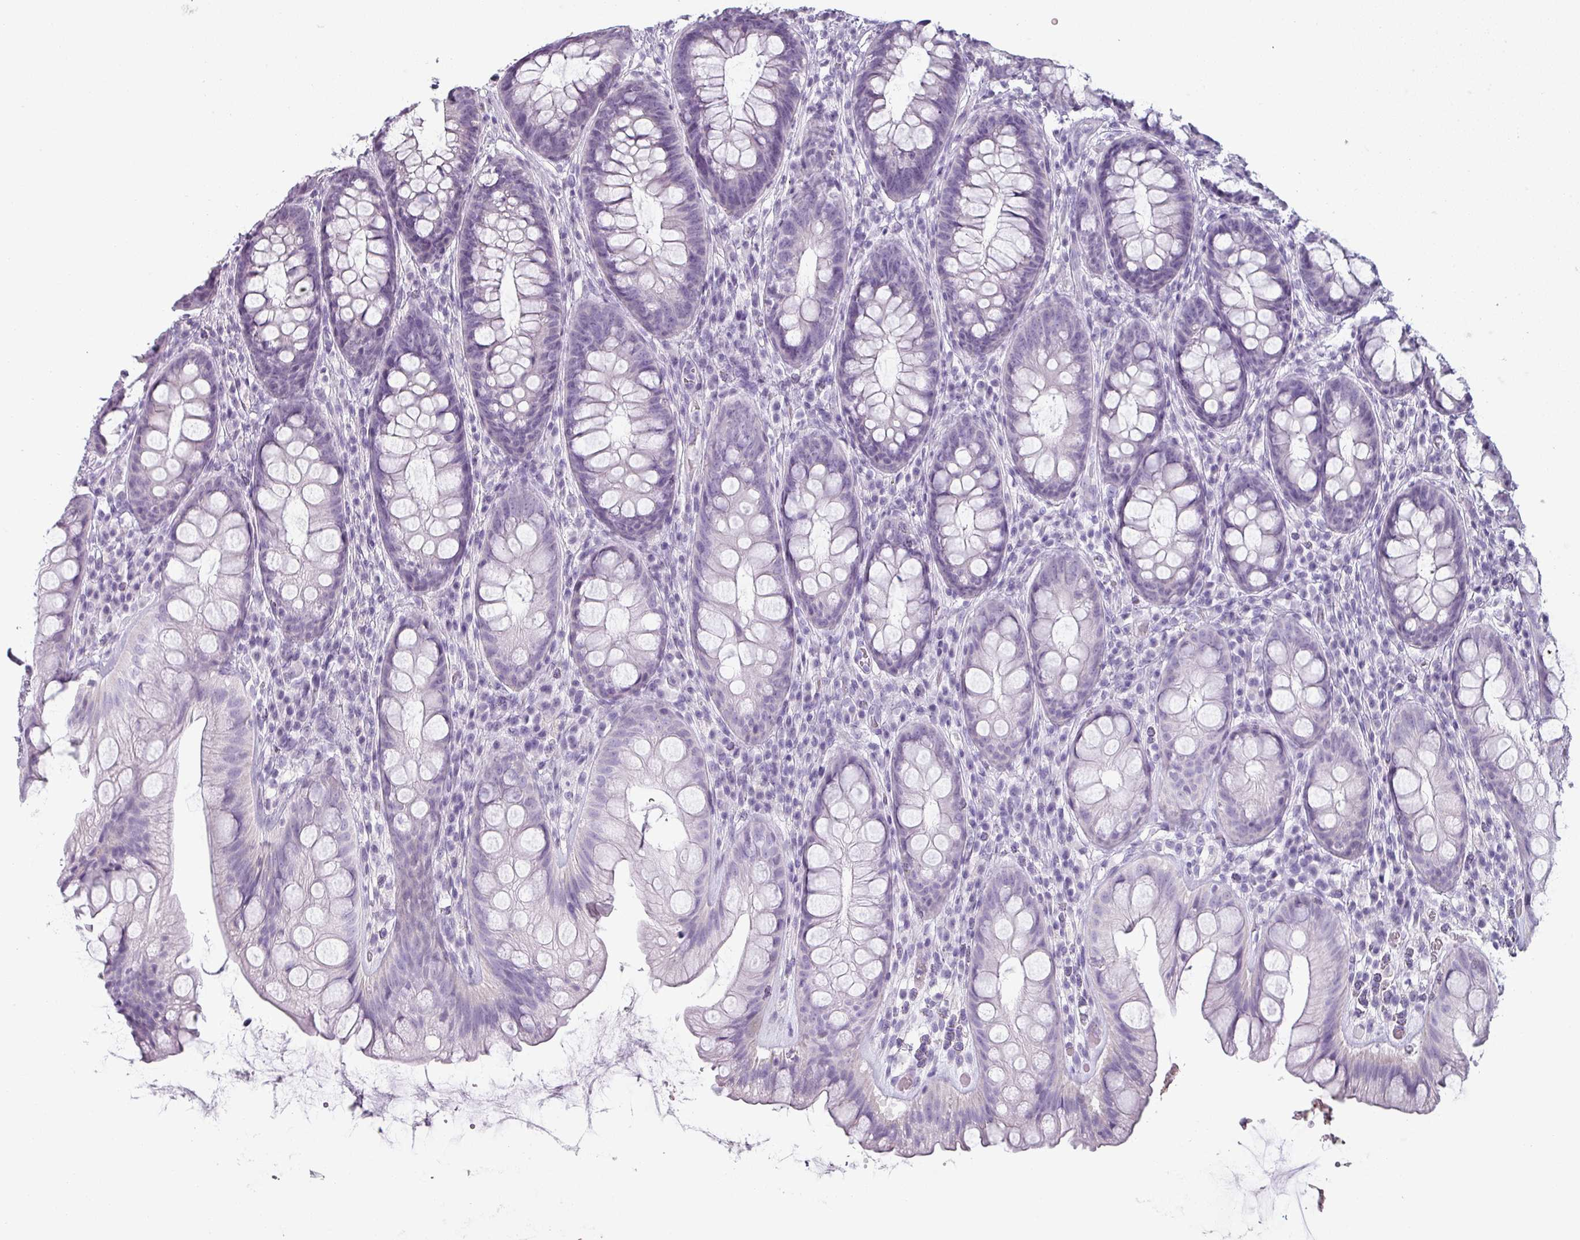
{"staining": {"intensity": "negative", "quantity": "none", "location": "none"}, "tissue": "rectum", "cell_type": "Glandular cells", "image_type": "normal", "snomed": [{"axis": "morphology", "description": "Normal tissue, NOS"}, {"axis": "topography", "description": "Rectum"}], "caption": "Rectum stained for a protein using immunohistochemistry displays no expression glandular cells.", "gene": "SFTPA1", "patient": {"sex": "male", "age": 74}}